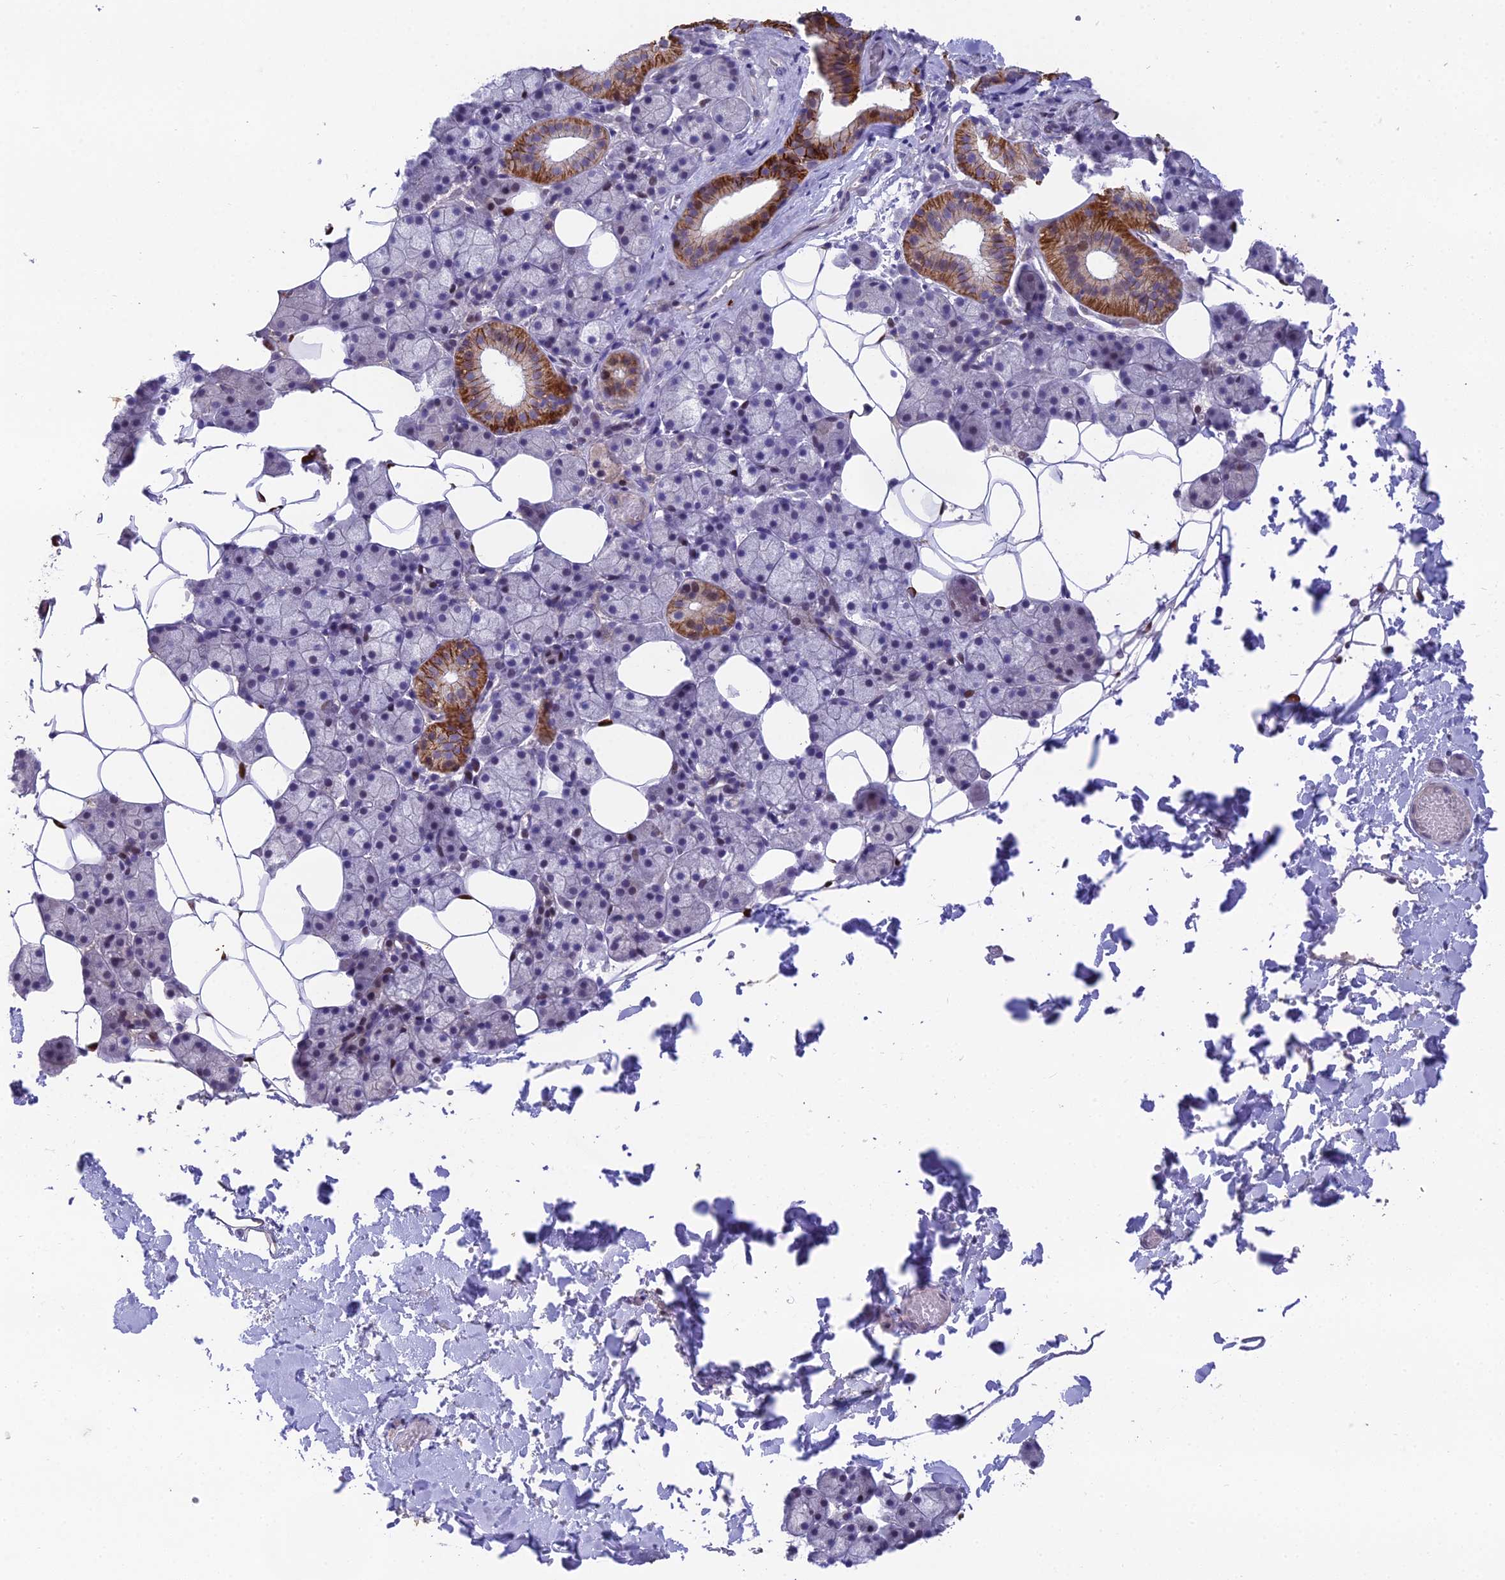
{"staining": {"intensity": "strong", "quantity": "<25%", "location": "cytoplasmic/membranous"}, "tissue": "salivary gland", "cell_type": "Glandular cells", "image_type": "normal", "snomed": [{"axis": "morphology", "description": "Normal tissue, NOS"}, {"axis": "topography", "description": "Salivary gland"}], "caption": "An immunohistochemistry histopathology image of normal tissue is shown. Protein staining in brown shows strong cytoplasmic/membranous positivity in salivary gland within glandular cells.", "gene": "PUS10", "patient": {"sex": "female", "age": 33}}